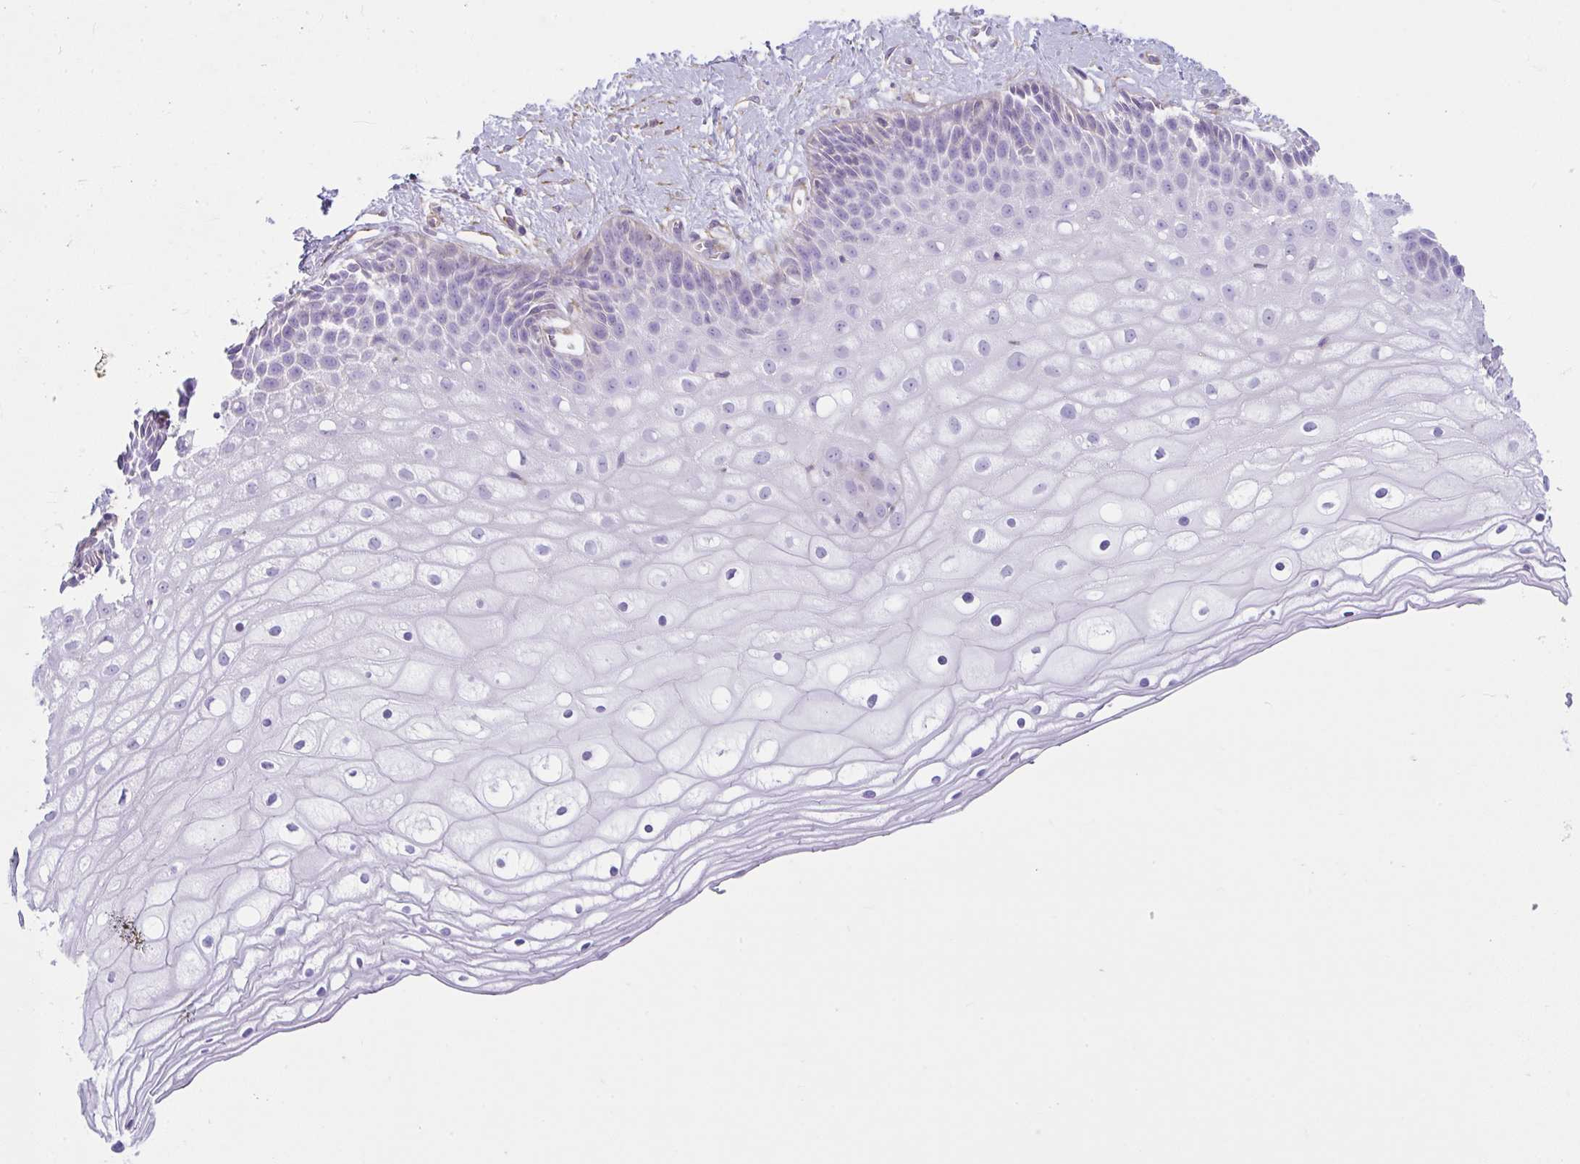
{"staining": {"intensity": "negative", "quantity": "none", "location": "none"}, "tissue": "cervix", "cell_type": "Glandular cells", "image_type": "normal", "snomed": [{"axis": "morphology", "description": "Normal tissue, NOS"}, {"axis": "topography", "description": "Cervix"}], "caption": "Cervix stained for a protein using immunohistochemistry (IHC) reveals no positivity glandular cells.", "gene": "CDRT15", "patient": {"sex": "female", "age": 36}}